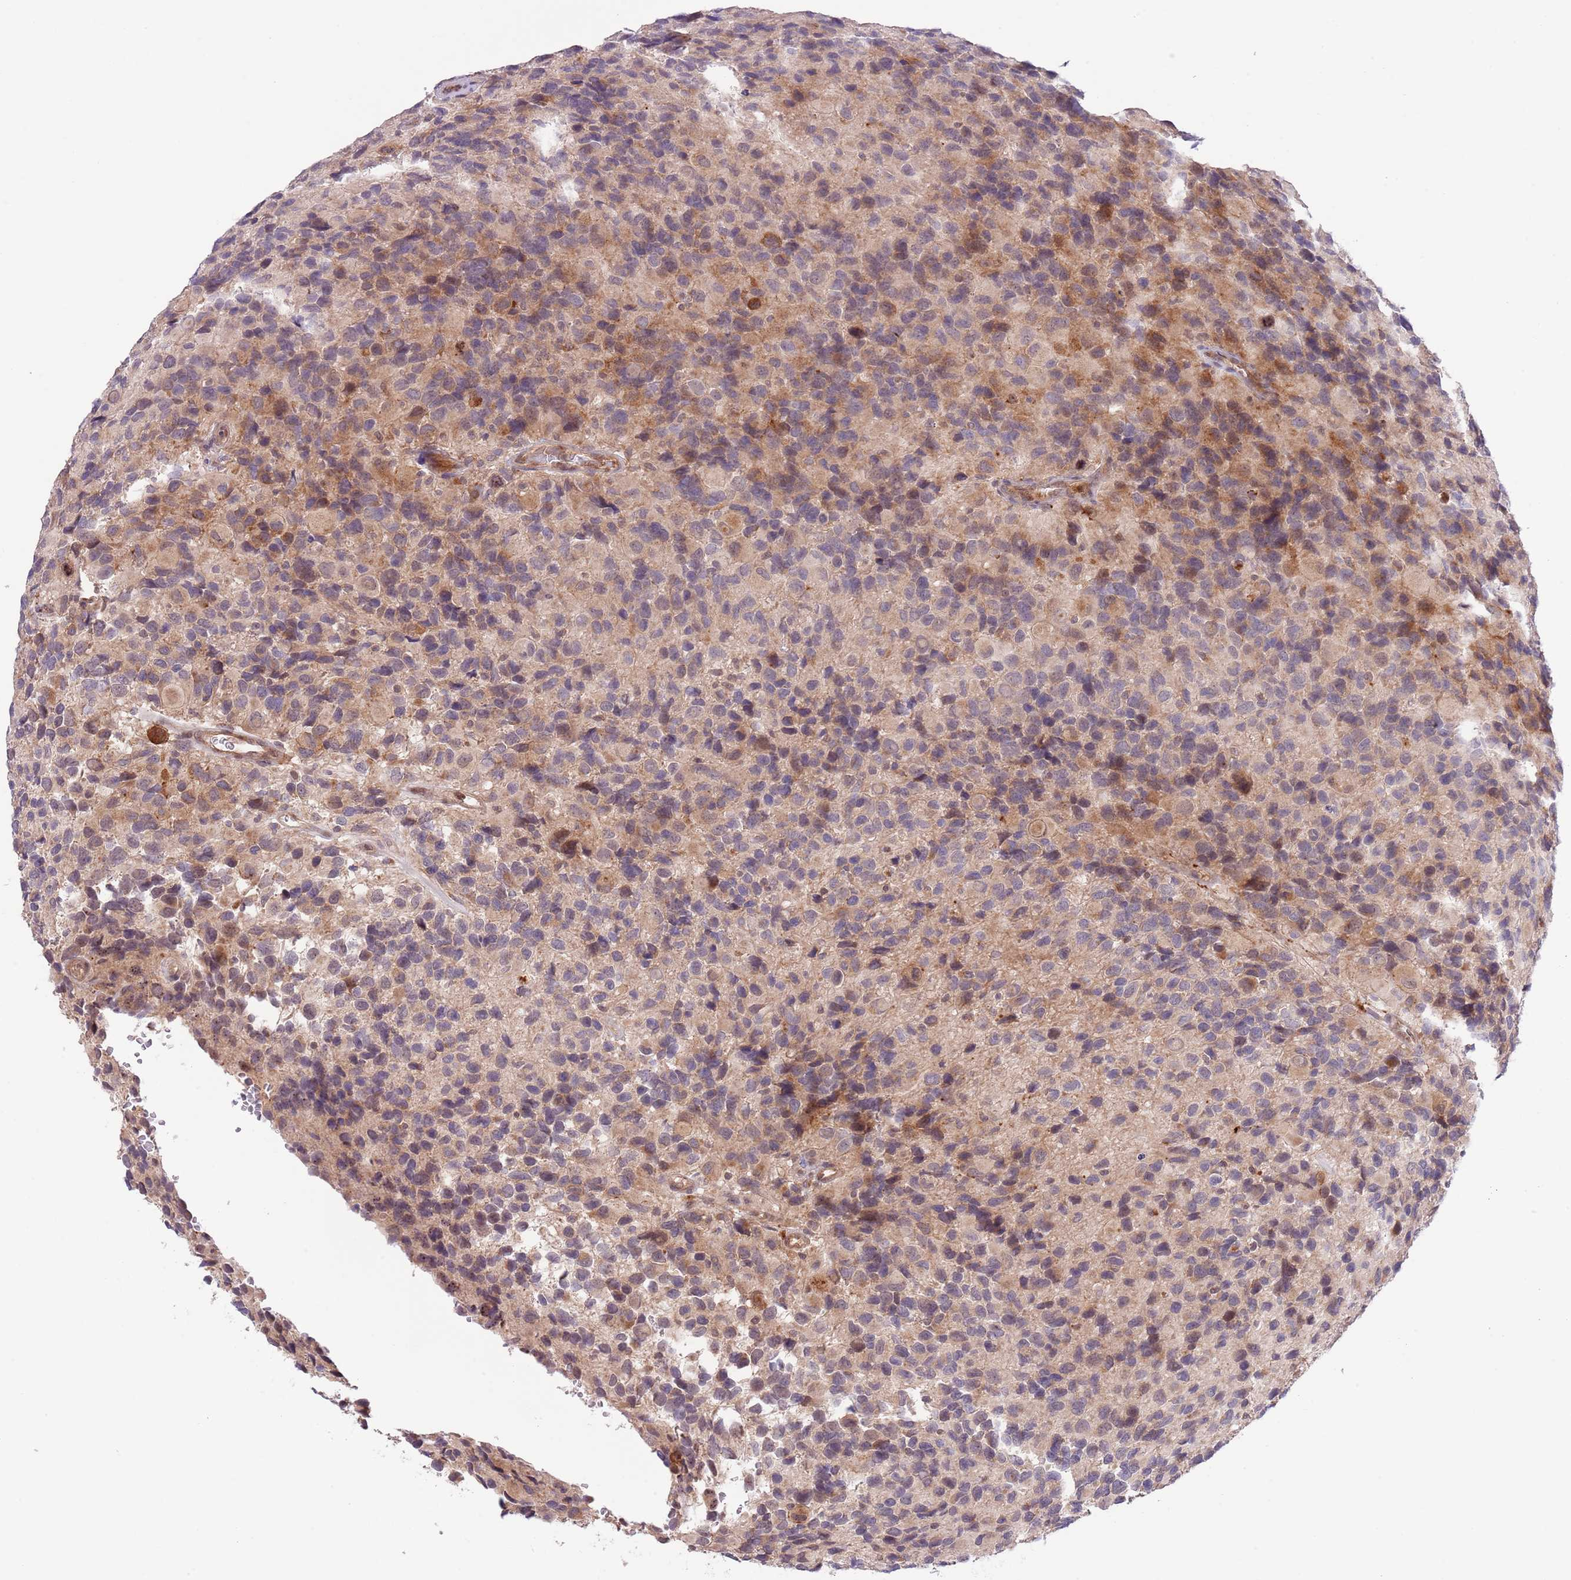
{"staining": {"intensity": "moderate", "quantity": "<25%", "location": "cytoplasmic/membranous"}, "tissue": "glioma", "cell_type": "Tumor cells", "image_type": "cancer", "snomed": [{"axis": "morphology", "description": "Glioma, malignant, High grade"}, {"axis": "topography", "description": "Brain"}], "caption": "A micrograph of human malignant glioma (high-grade) stained for a protein shows moderate cytoplasmic/membranous brown staining in tumor cells.", "gene": "PRR16", "patient": {"sex": "male", "age": 77}}